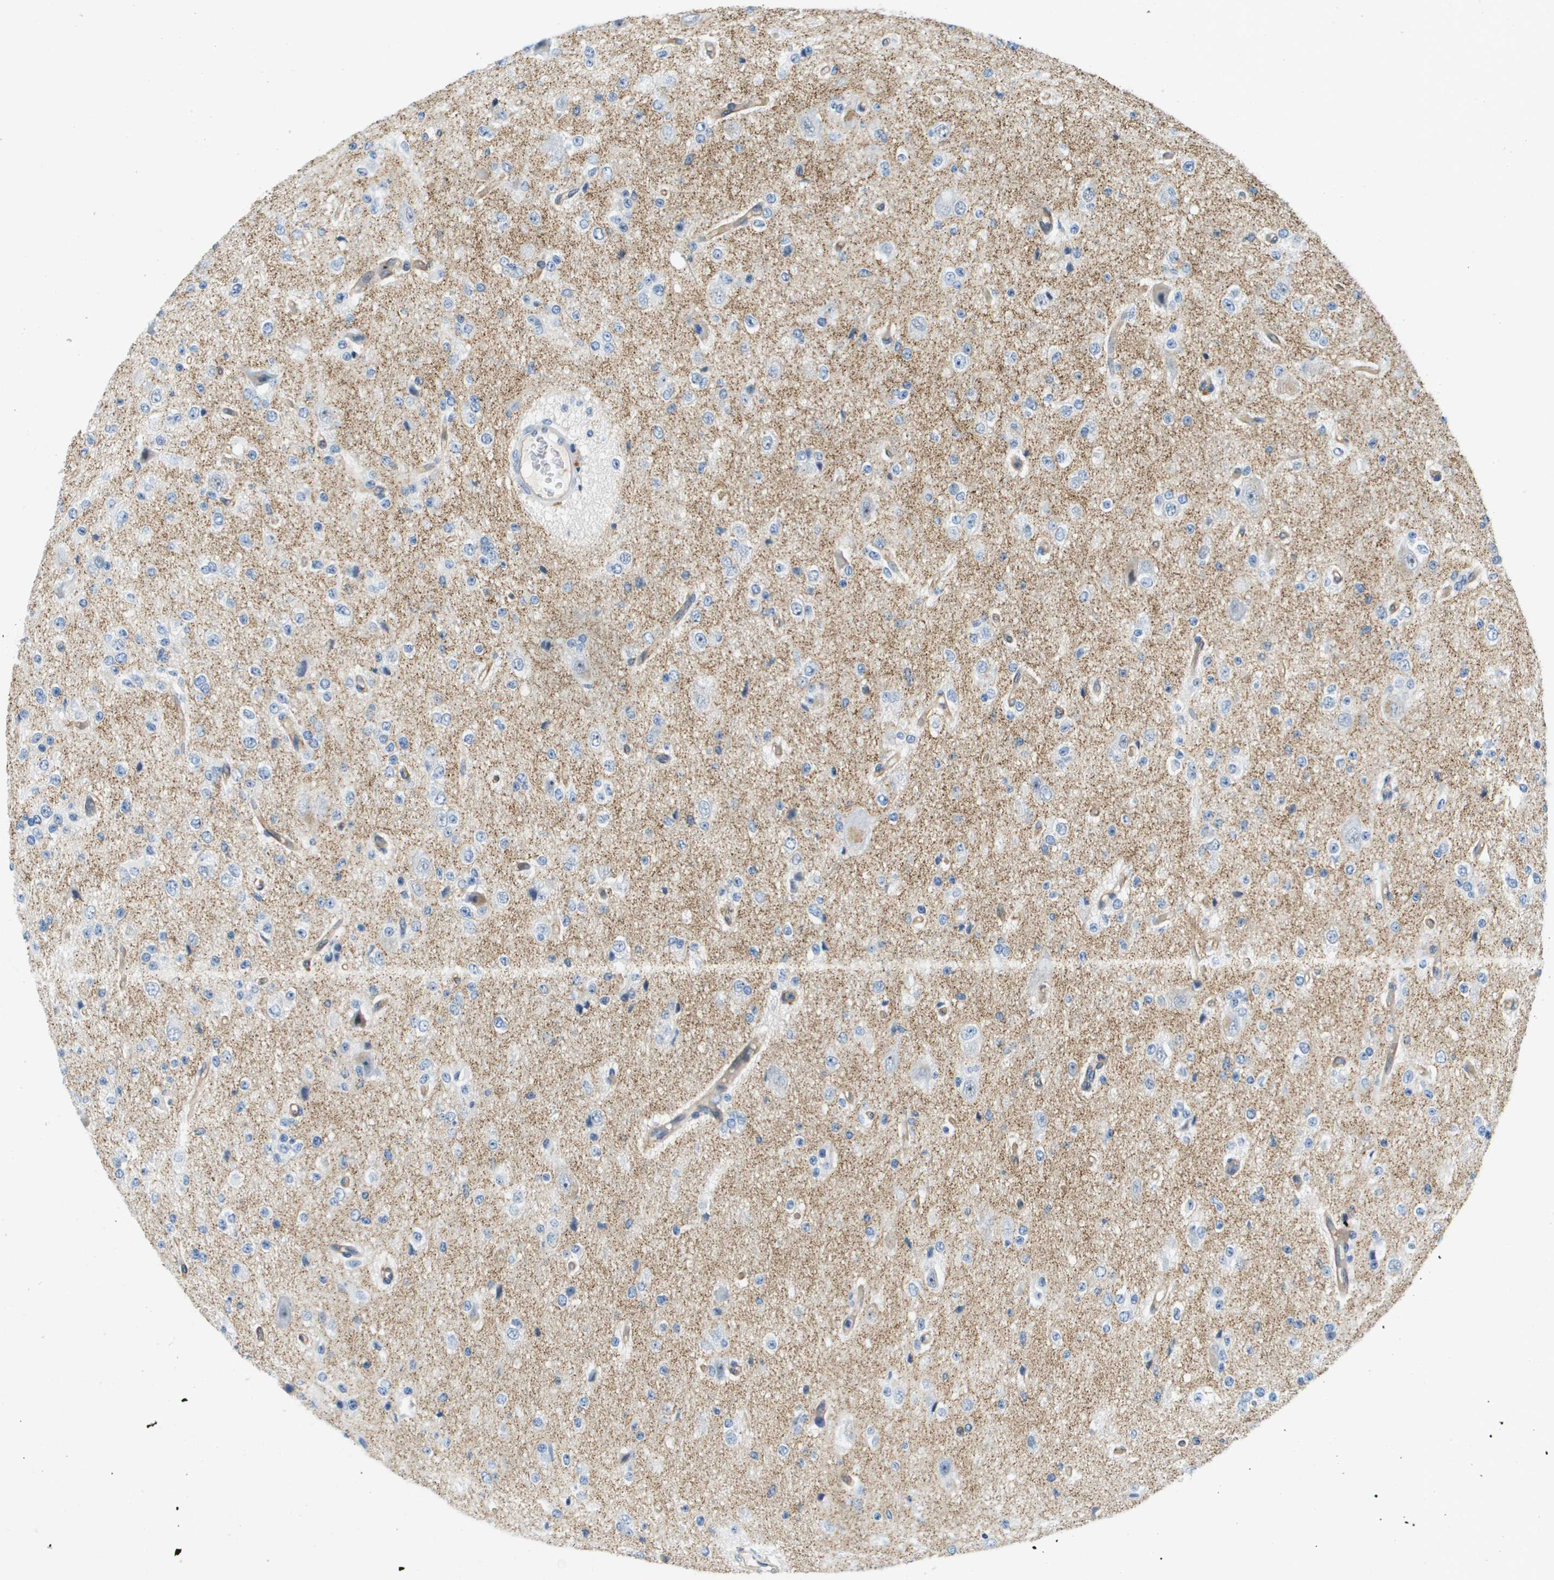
{"staining": {"intensity": "negative", "quantity": "none", "location": "none"}, "tissue": "glioma", "cell_type": "Tumor cells", "image_type": "cancer", "snomed": [{"axis": "morphology", "description": "Glioma, malignant, High grade"}, {"axis": "topography", "description": "pancreas cauda"}], "caption": "Protein analysis of malignant glioma (high-grade) reveals no significant positivity in tumor cells.", "gene": "ITGA6", "patient": {"sex": "male", "age": 60}}